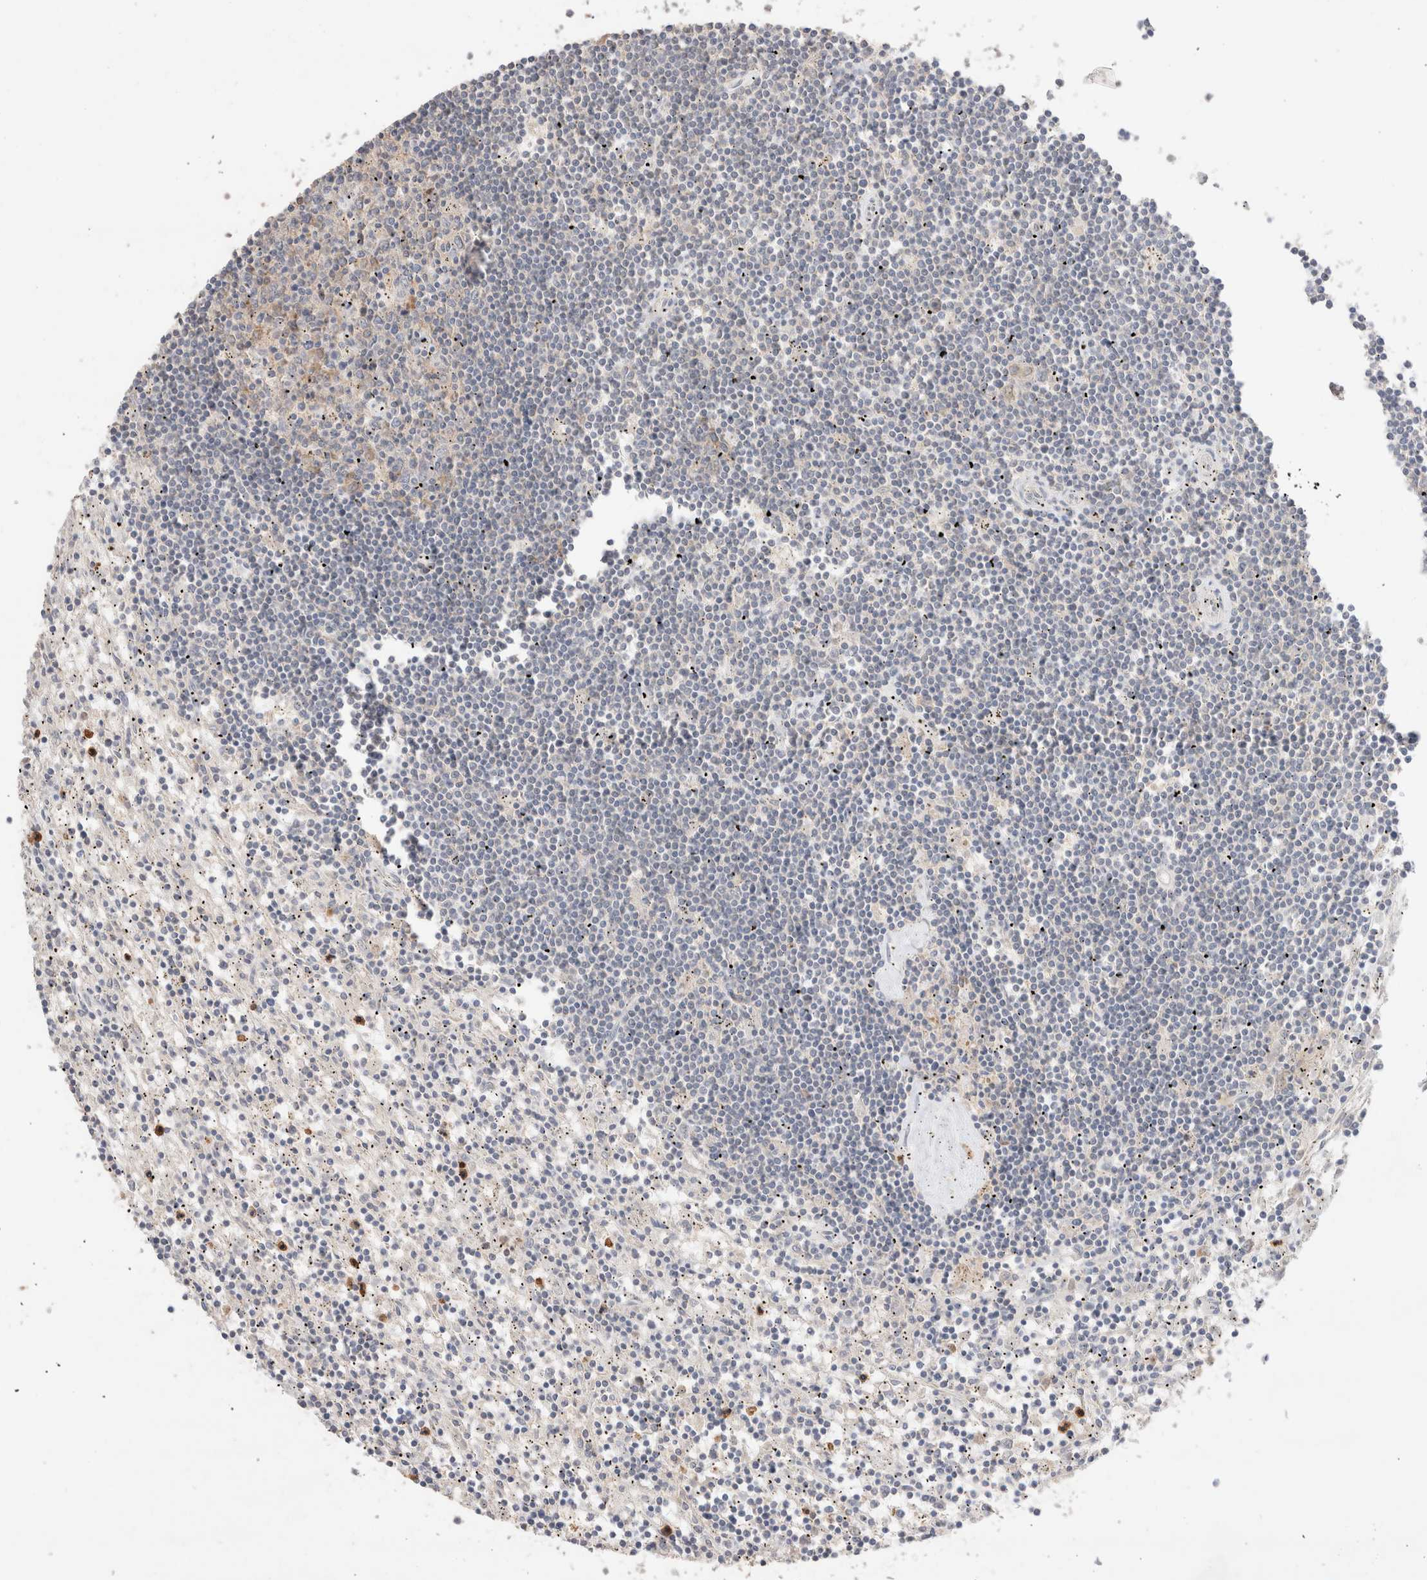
{"staining": {"intensity": "negative", "quantity": "none", "location": "none"}, "tissue": "lymphoma", "cell_type": "Tumor cells", "image_type": "cancer", "snomed": [{"axis": "morphology", "description": "Malignant lymphoma, non-Hodgkin's type, Low grade"}, {"axis": "topography", "description": "Spleen"}], "caption": "Image shows no significant protein positivity in tumor cells of lymphoma.", "gene": "TRIM41", "patient": {"sex": "male", "age": 76}}